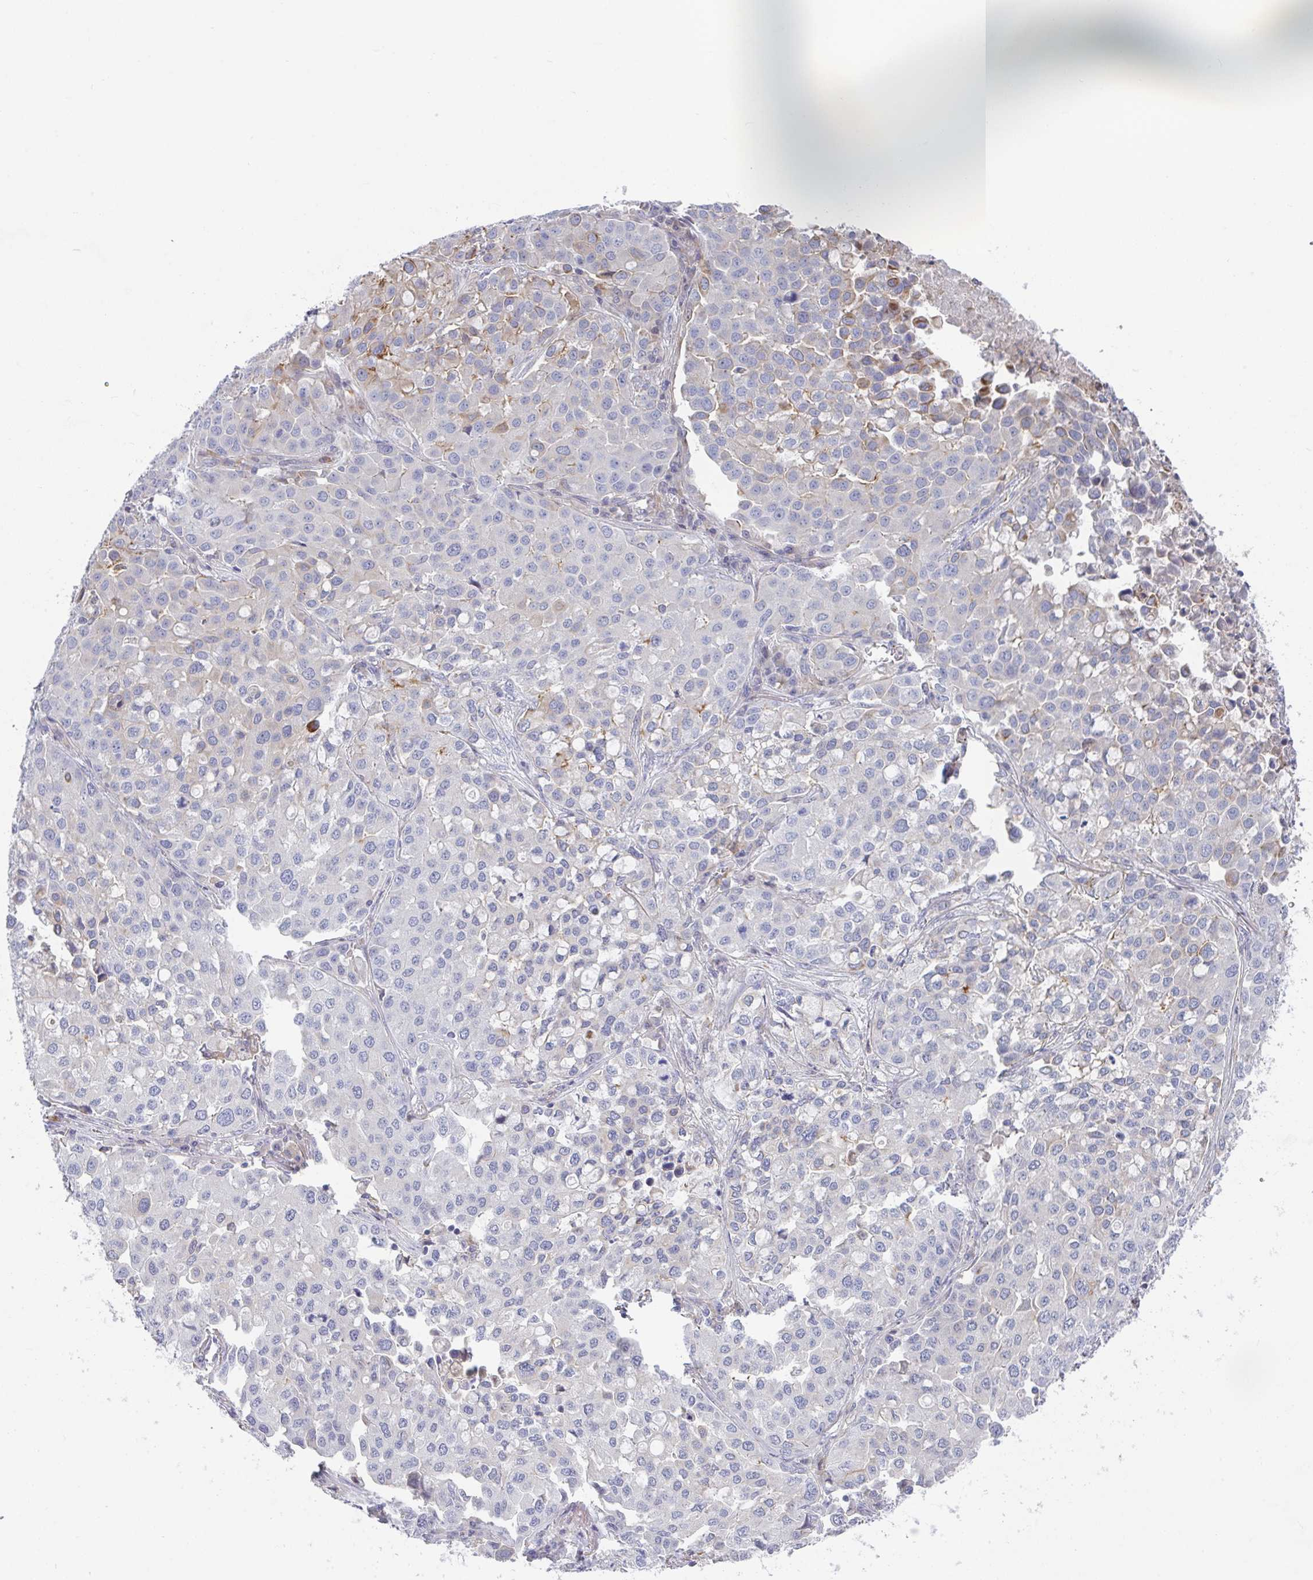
{"staining": {"intensity": "weak", "quantity": "<25%", "location": "cytoplasmic/membranous"}, "tissue": "lung cancer", "cell_type": "Tumor cells", "image_type": "cancer", "snomed": [{"axis": "morphology", "description": "Adenocarcinoma, NOS"}, {"axis": "morphology", "description": "Adenocarcinoma, metastatic, NOS"}, {"axis": "topography", "description": "Lymph node"}, {"axis": "topography", "description": "Lung"}], "caption": "Human lung cancer stained for a protein using immunohistochemistry exhibits no staining in tumor cells.", "gene": "KLHL33", "patient": {"sex": "female", "age": 65}}